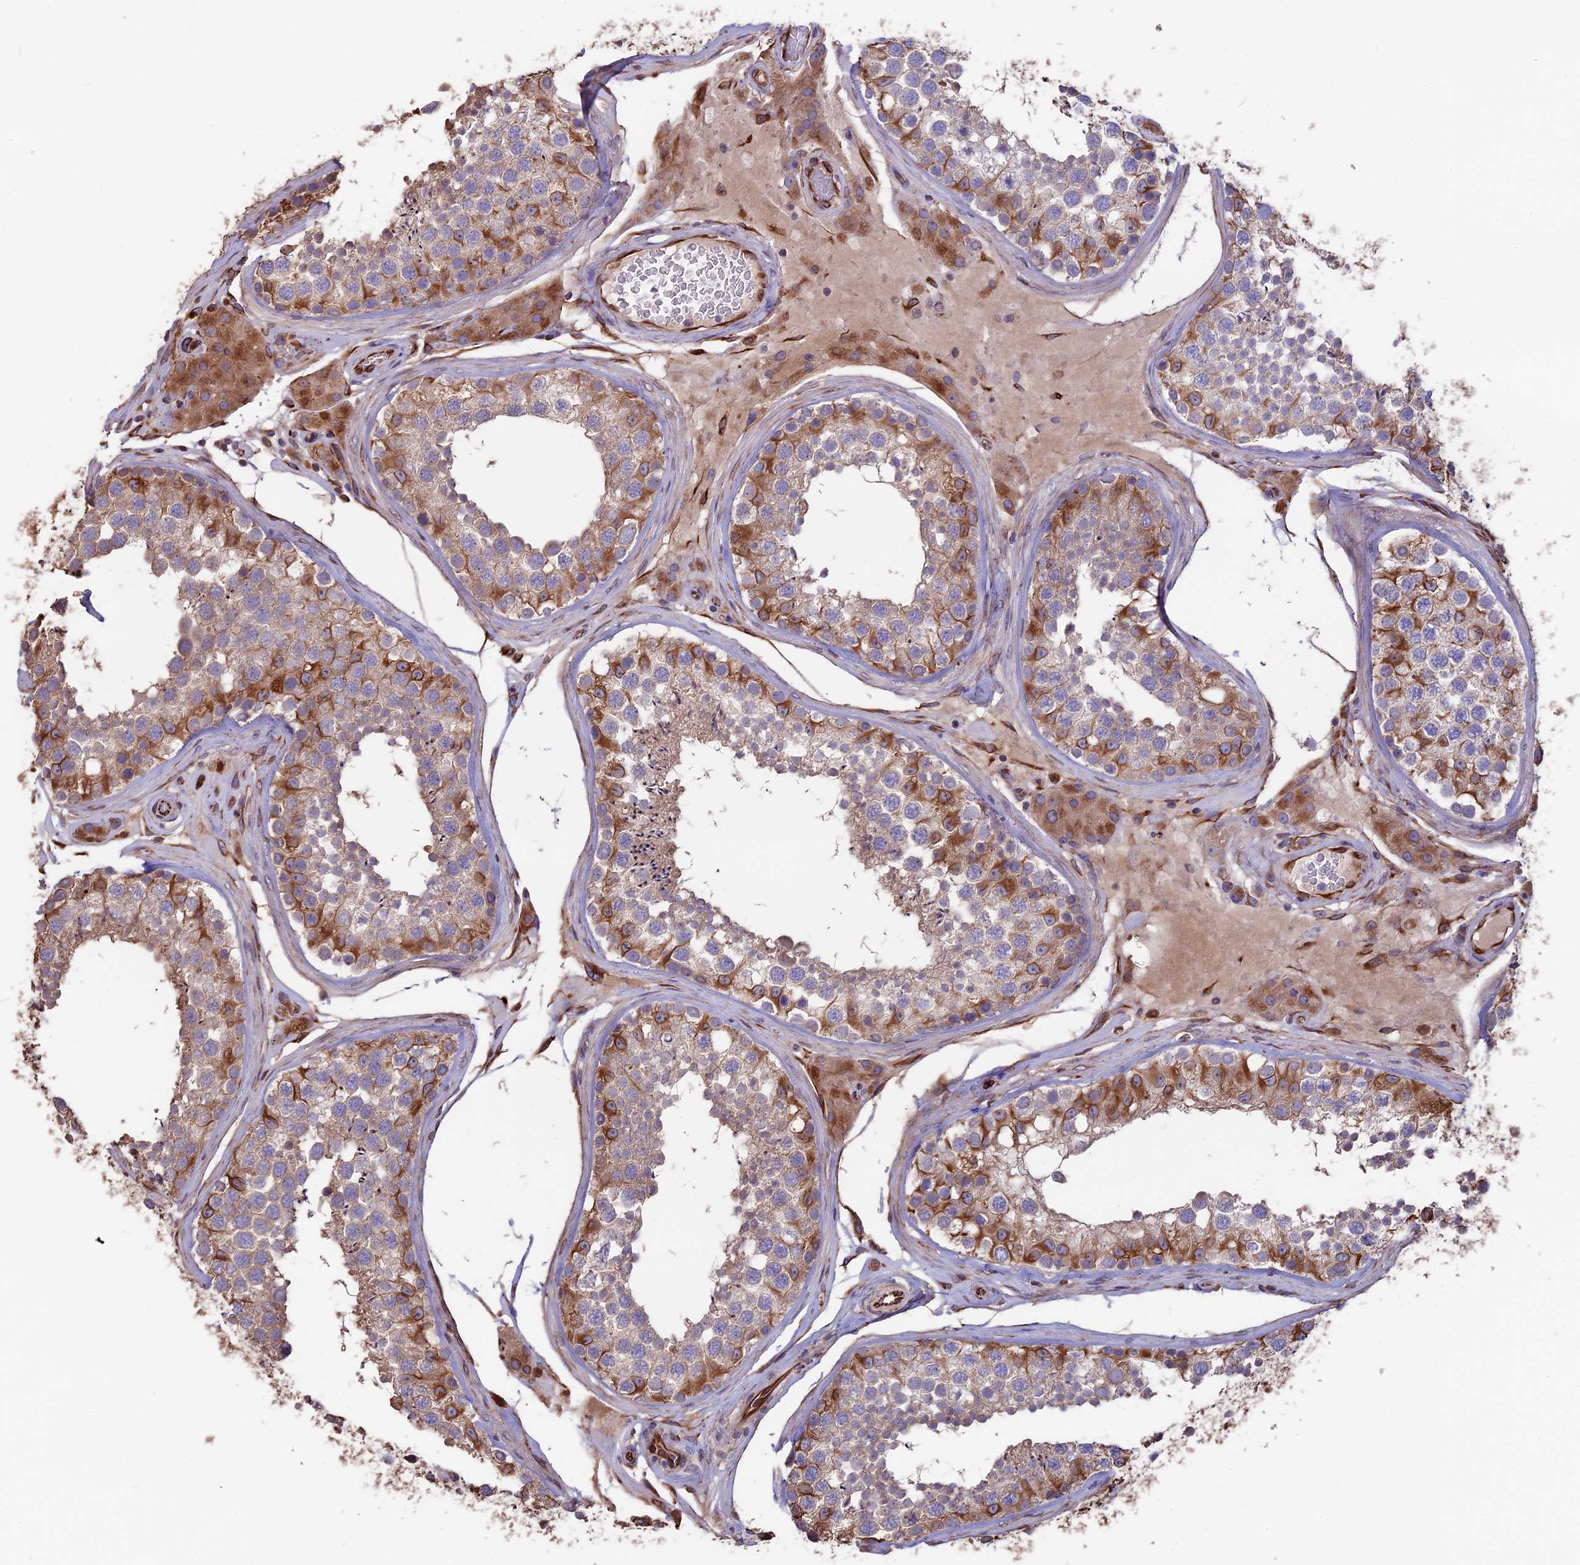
{"staining": {"intensity": "strong", "quantity": "25%-75%", "location": "cytoplasmic/membranous"}, "tissue": "testis", "cell_type": "Cells in seminiferous ducts", "image_type": "normal", "snomed": [{"axis": "morphology", "description": "Normal tissue, NOS"}, {"axis": "topography", "description": "Testis"}], "caption": "Immunohistochemistry staining of normal testis, which reveals high levels of strong cytoplasmic/membranous staining in approximately 25%-75% of cells in seminiferous ducts indicating strong cytoplasmic/membranous protein expression. The staining was performed using DAB (3,3'-diaminobenzidine) (brown) for protein detection and nuclei were counterstained in hematoxylin (blue).", "gene": "SEH1L", "patient": {"sex": "male", "age": 46}}